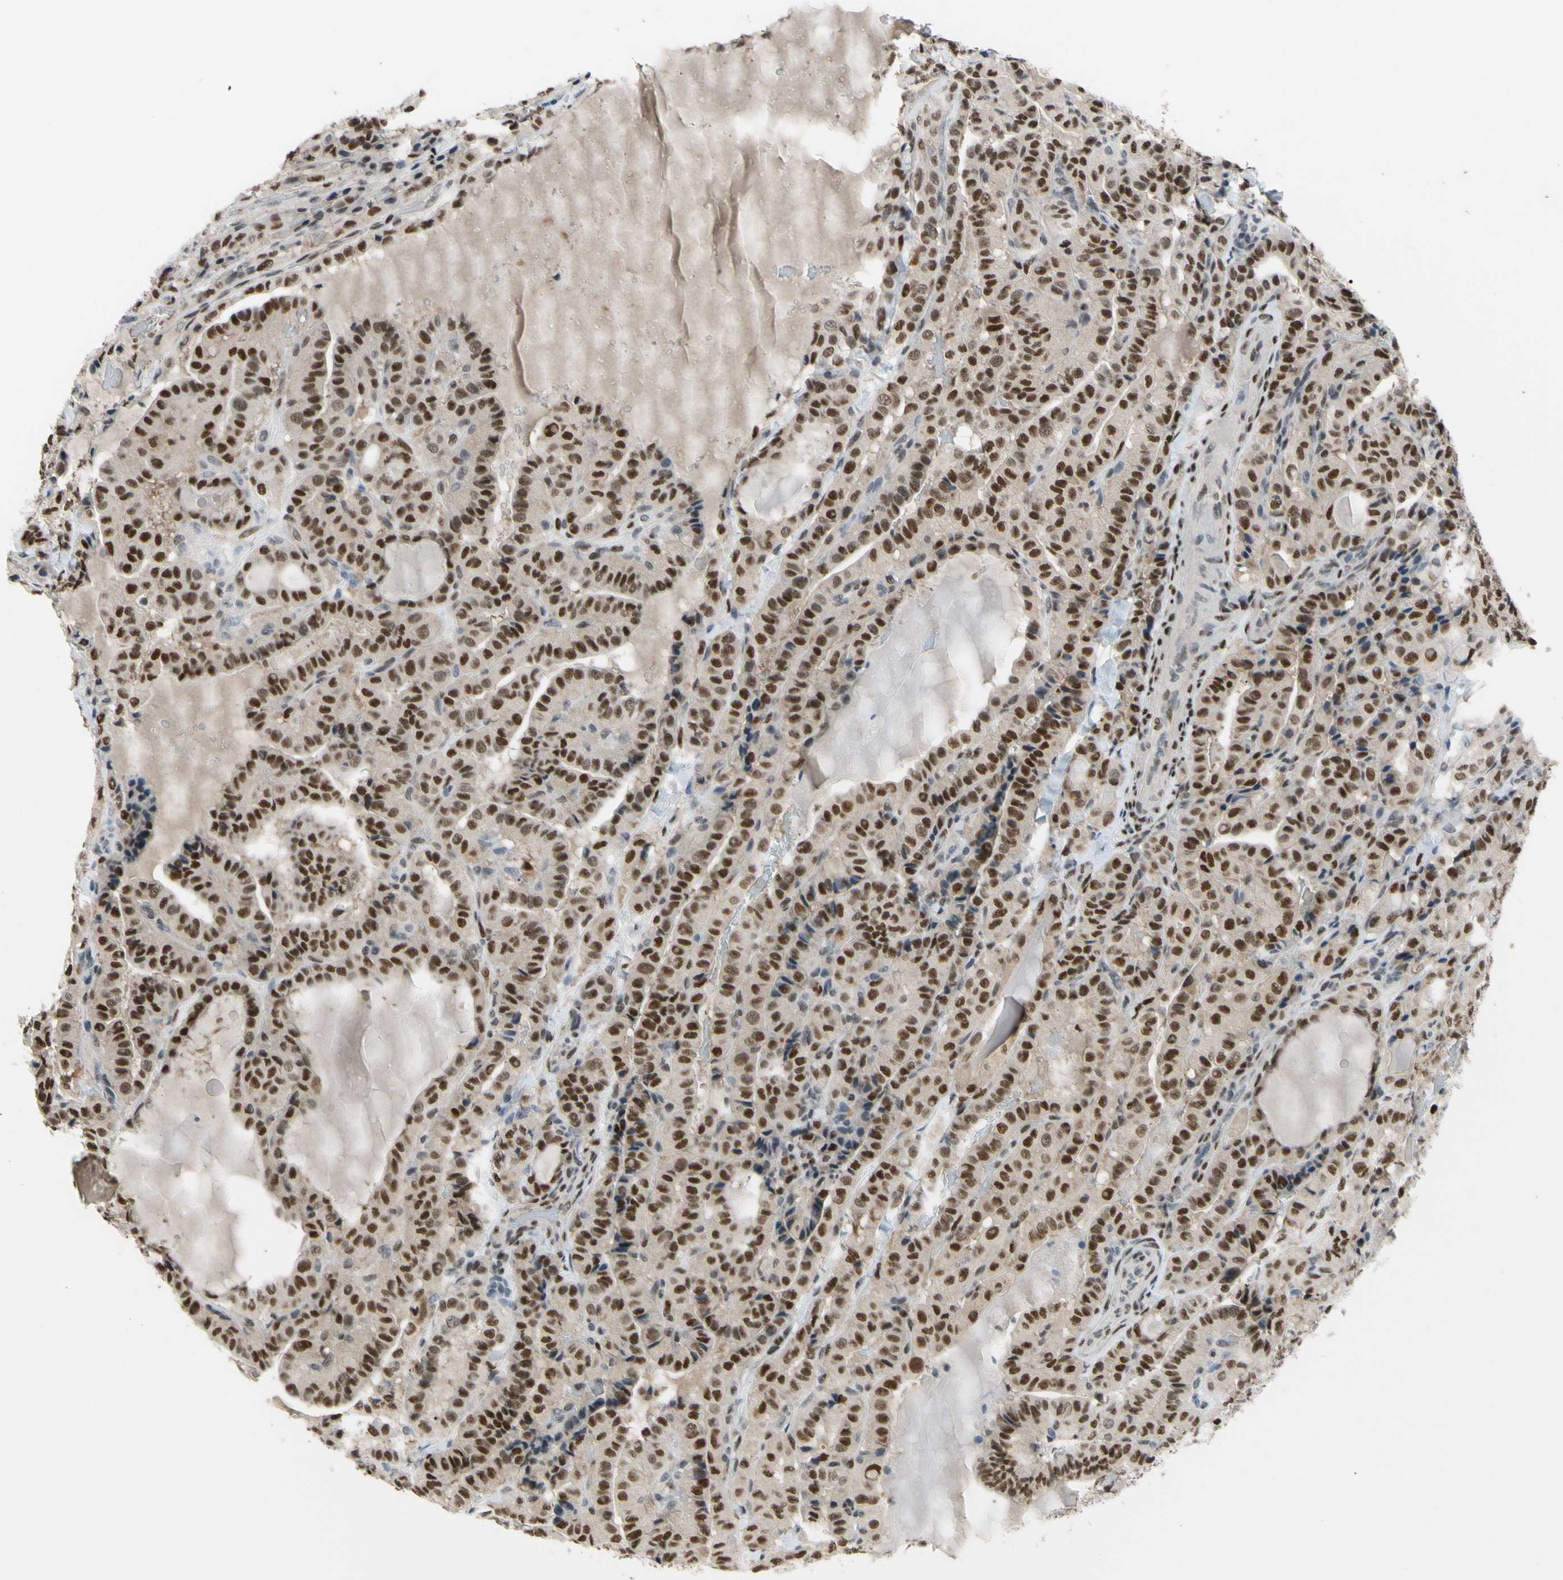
{"staining": {"intensity": "strong", "quantity": ">75%", "location": "cytoplasmic/membranous,nuclear"}, "tissue": "thyroid cancer", "cell_type": "Tumor cells", "image_type": "cancer", "snomed": [{"axis": "morphology", "description": "Papillary adenocarcinoma, NOS"}, {"axis": "topography", "description": "Thyroid gland"}], "caption": "Immunohistochemistry (IHC) image of neoplastic tissue: thyroid cancer (papillary adenocarcinoma) stained using immunohistochemistry (IHC) exhibits high levels of strong protein expression localized specifically in the cytoplasmic/membranous and nuclear of tumor cells, appearing as a cytoplasmic/membranous and nuclear brown color.", "gene": "FKBP5", "patient": {"sex": "male", "age": 77}}